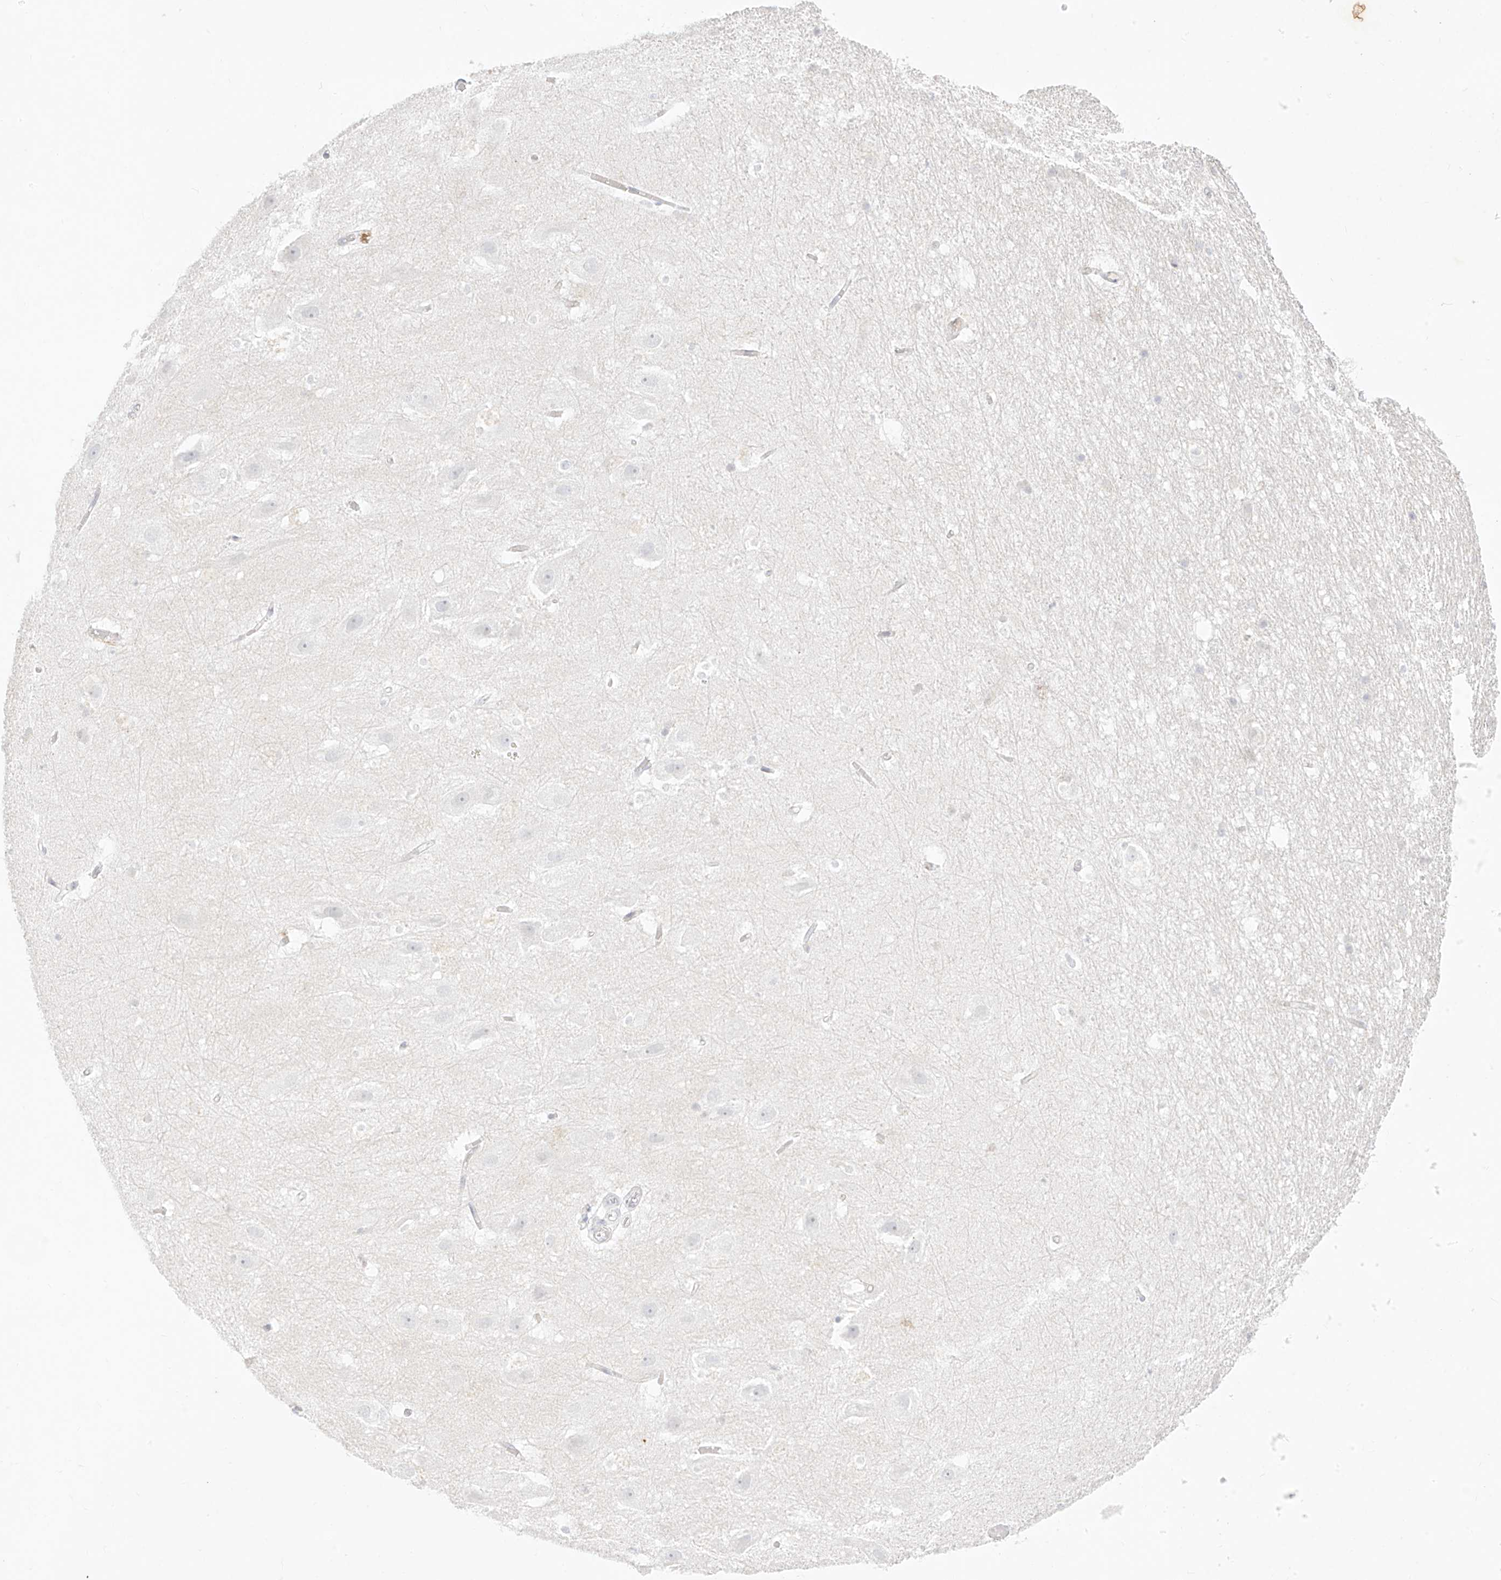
{"staining": {"intensity": "negative", "quantity": "none", "location": "none"}, "tissue": "hippocampus", "cell_type": "Glial cells", "image_type": "normal", "snomed": [{"axis": "morphology", "description": "Normal tissue, NOS"}, {"axis": "topography", "description": "Hippocampus"}], "caption": "DAB immunohistochemical staining of unremarkable human hippocampus exhibits no significant positivity in glial cells.", "gene": "TGM4", "patient": {"sex": "female", "age": 52}}